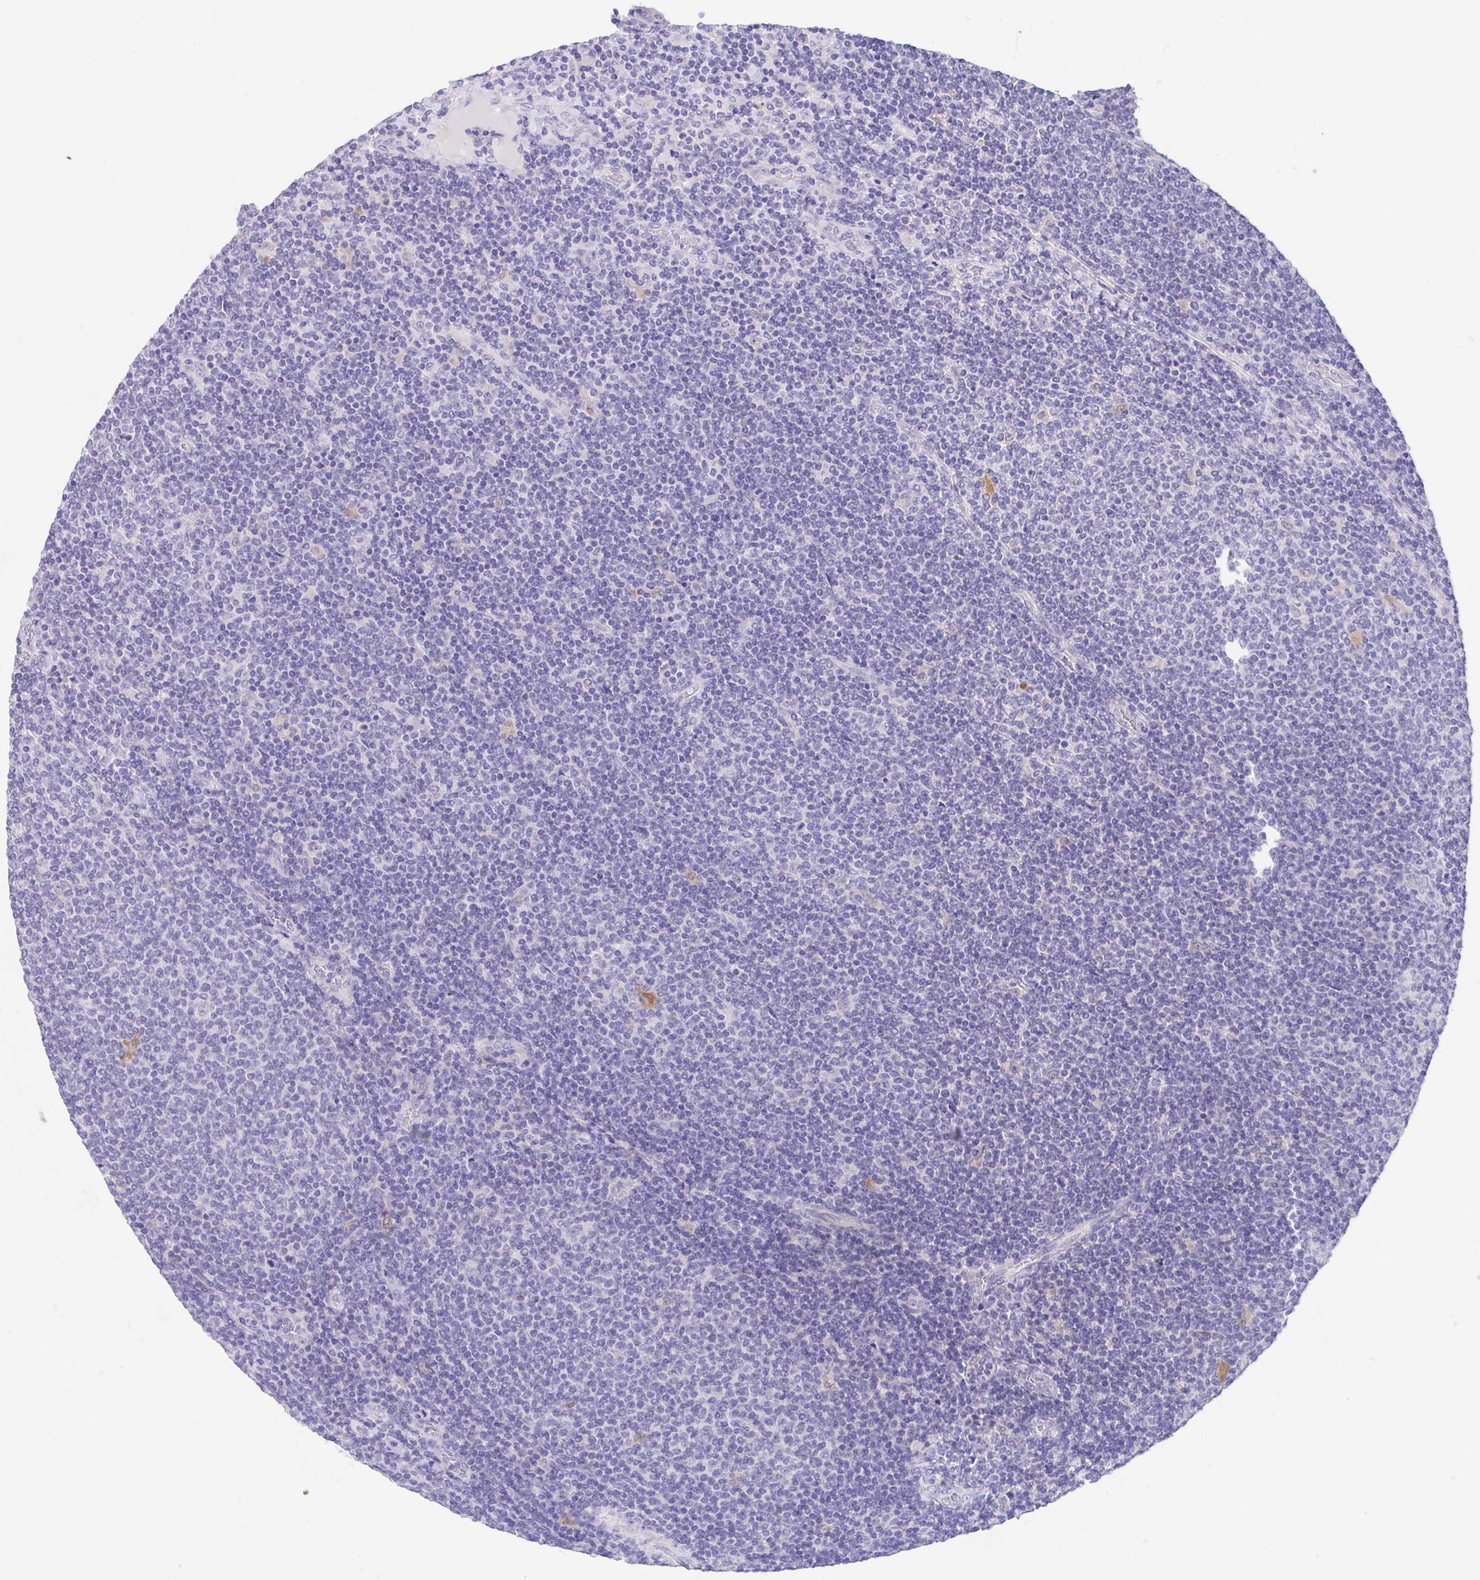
{"staining": {"intensity": "negative", "quantity": "none", "location": "none"}, "tissue": "lymphoma", "cell_type": "Tumor cells", "image_type": "cancer", "snomed": [{"axis": "morphology", "description": "Malignant lymphoma, non-Hodgkin's type, Low grade"}, {"axis": "topography", "description": "Lymph node"}], "caption": "The image demonstrates no significant positivity in tumor cells of malignant lymphoma, non-Hodgkin's type (low-grade).", "gene": "FABP3", "patient": {"sex": "male", "age": 52}}